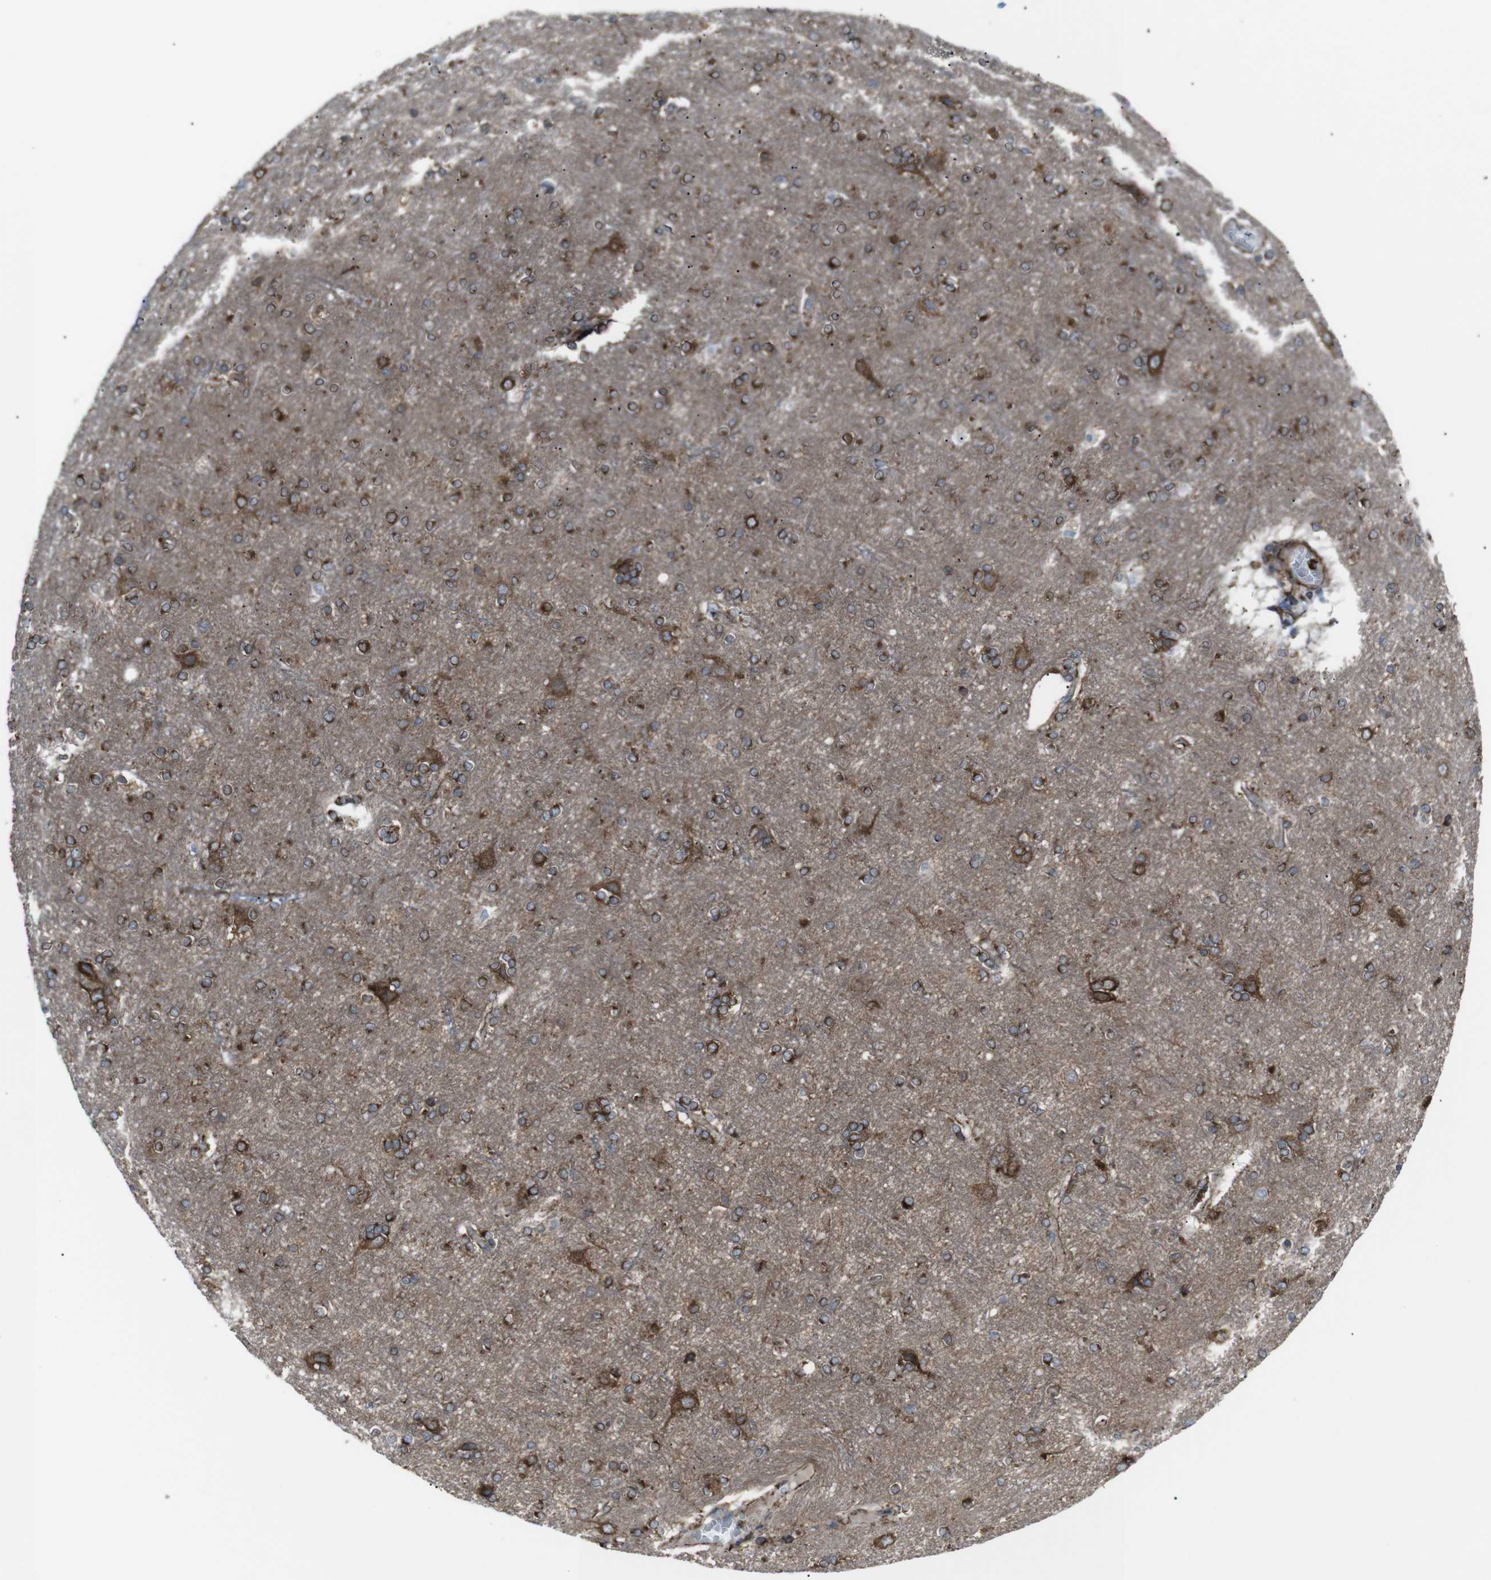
{"staining": {"intensity": "negative", "quantity": "none", "location": "none"}, "tissue": "cerebral cortex", "cell_type": "Endothelial cells", "image_type": "normal", "snomed": [{"axis": "morphology", "description": "Normal tissue, NOS"}, {"axis": "topography", "description": "Cerebral cortex"}], "caption": "IHC micrograph of benign cerebral cortex stained for a protein (brown), which demonstrates no expression in endothelial cells.", "gene": "LNPK", "patient": {"sex": "female", "age": 54}}